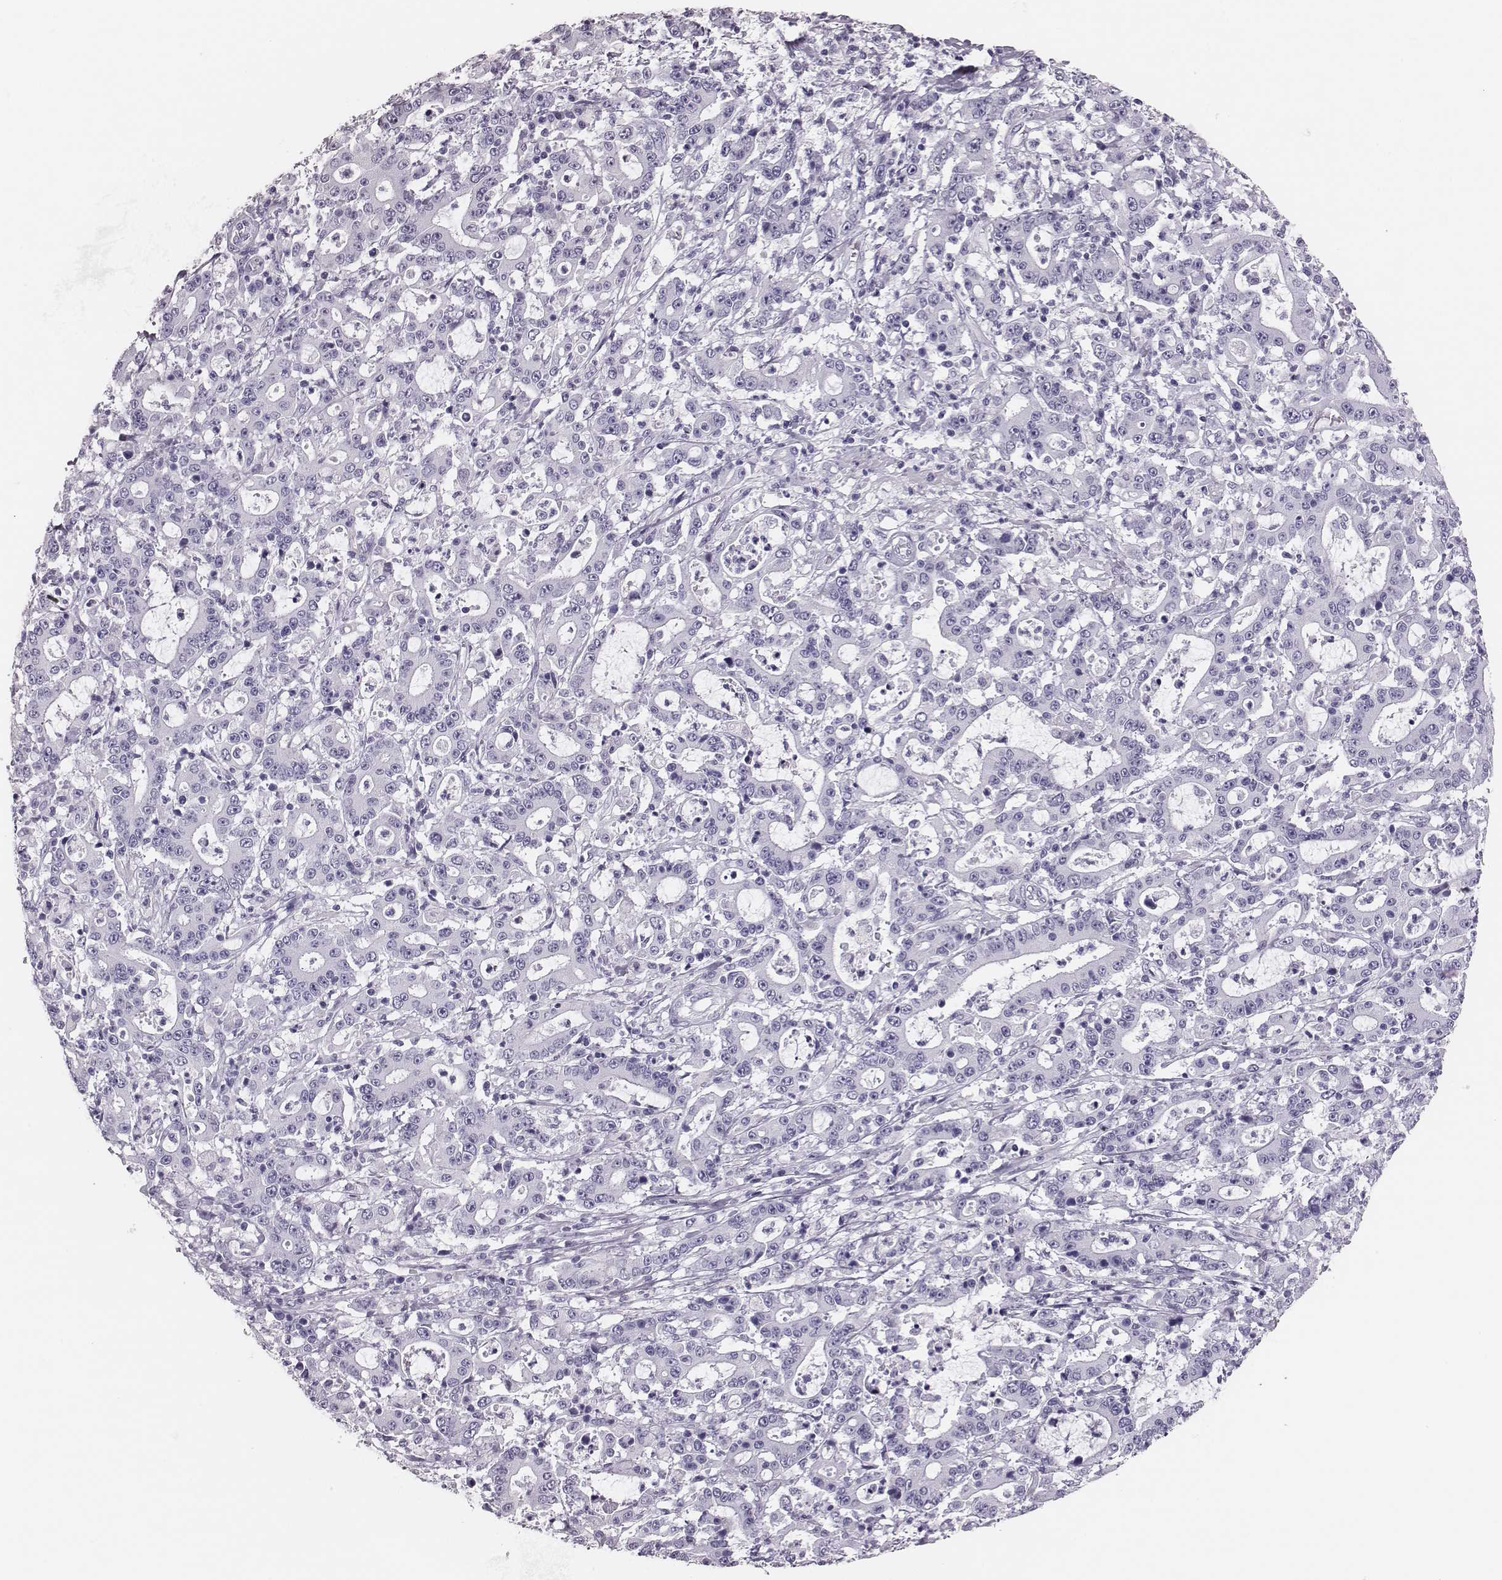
{"staining": {"intensity": "negative", "quantity": "none", "location": "none"}, "tissue": "stomach cancer", "cell_type": "Tumor cells", "image_type": "cancer", "snomed": [{"axis": "morphology", "description": "Adenocarcinoma, NOS"}, {"axis": "topography", "description": "Stomach, upper"}], "caption": "This is an IHC histopathology image of stomach adenocarcinoma. There is no staining in tumor cells.", "gene": "H1-6", "patient": {"sex": "male", "age": 68}}